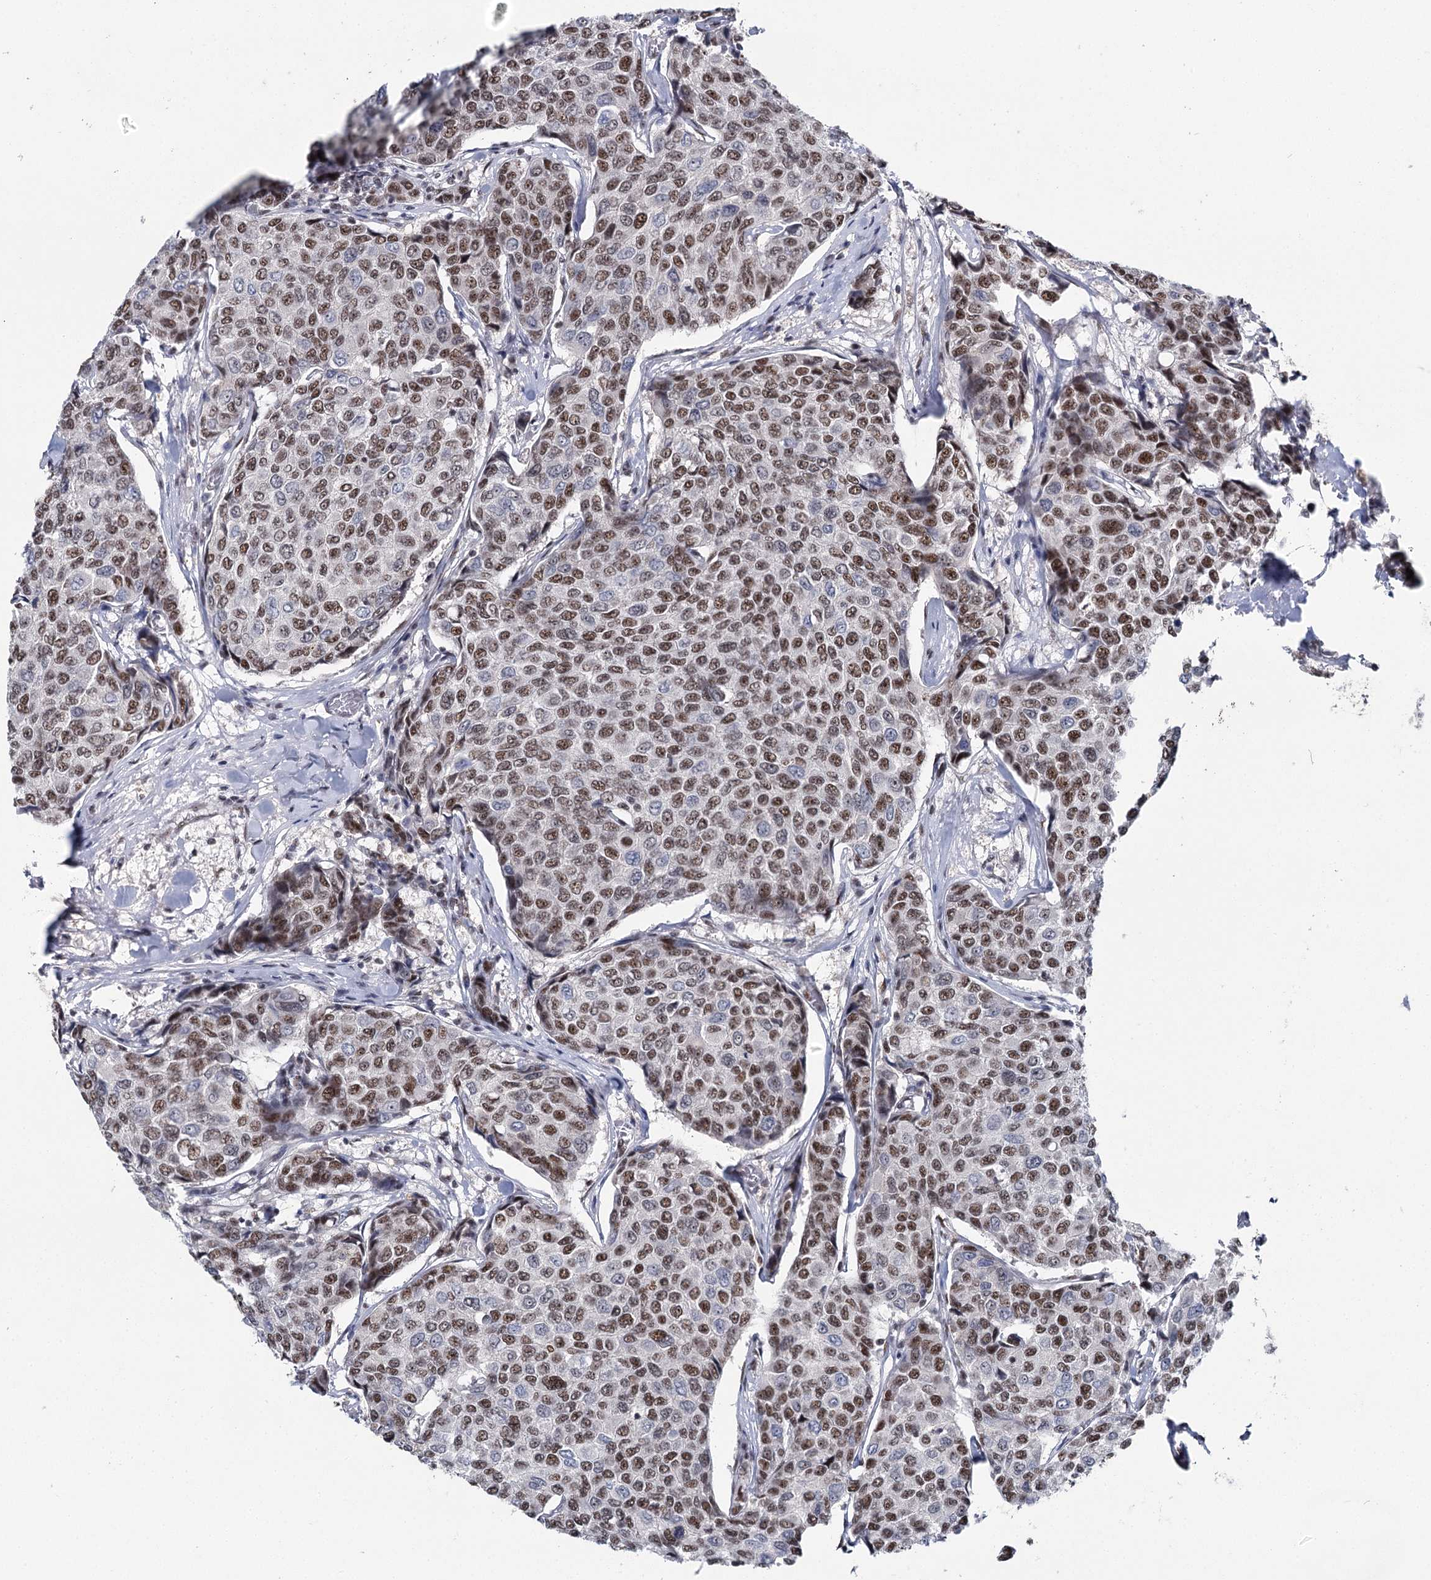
{"staining": {"intensity": "strong", "quantity": ">75%", "location": "nuclear"}, "tissue": "breast cancer", "cell_type": "Tumor cells", "image_type": "cancer", "snomed": [{"axis": "morphology", "description": "Duct carcinoma"}, {"axis": "topography", "description": "Breast"}], "caption": "This is an image of immunohistochemistry (IHC) staining of breast cancer (infiltrating ductal carcinoma), which shows strong expression in the nuclear of tumor cells.", "gene": "SCAF8", "patient": {"sex": "female", "age": 55}}